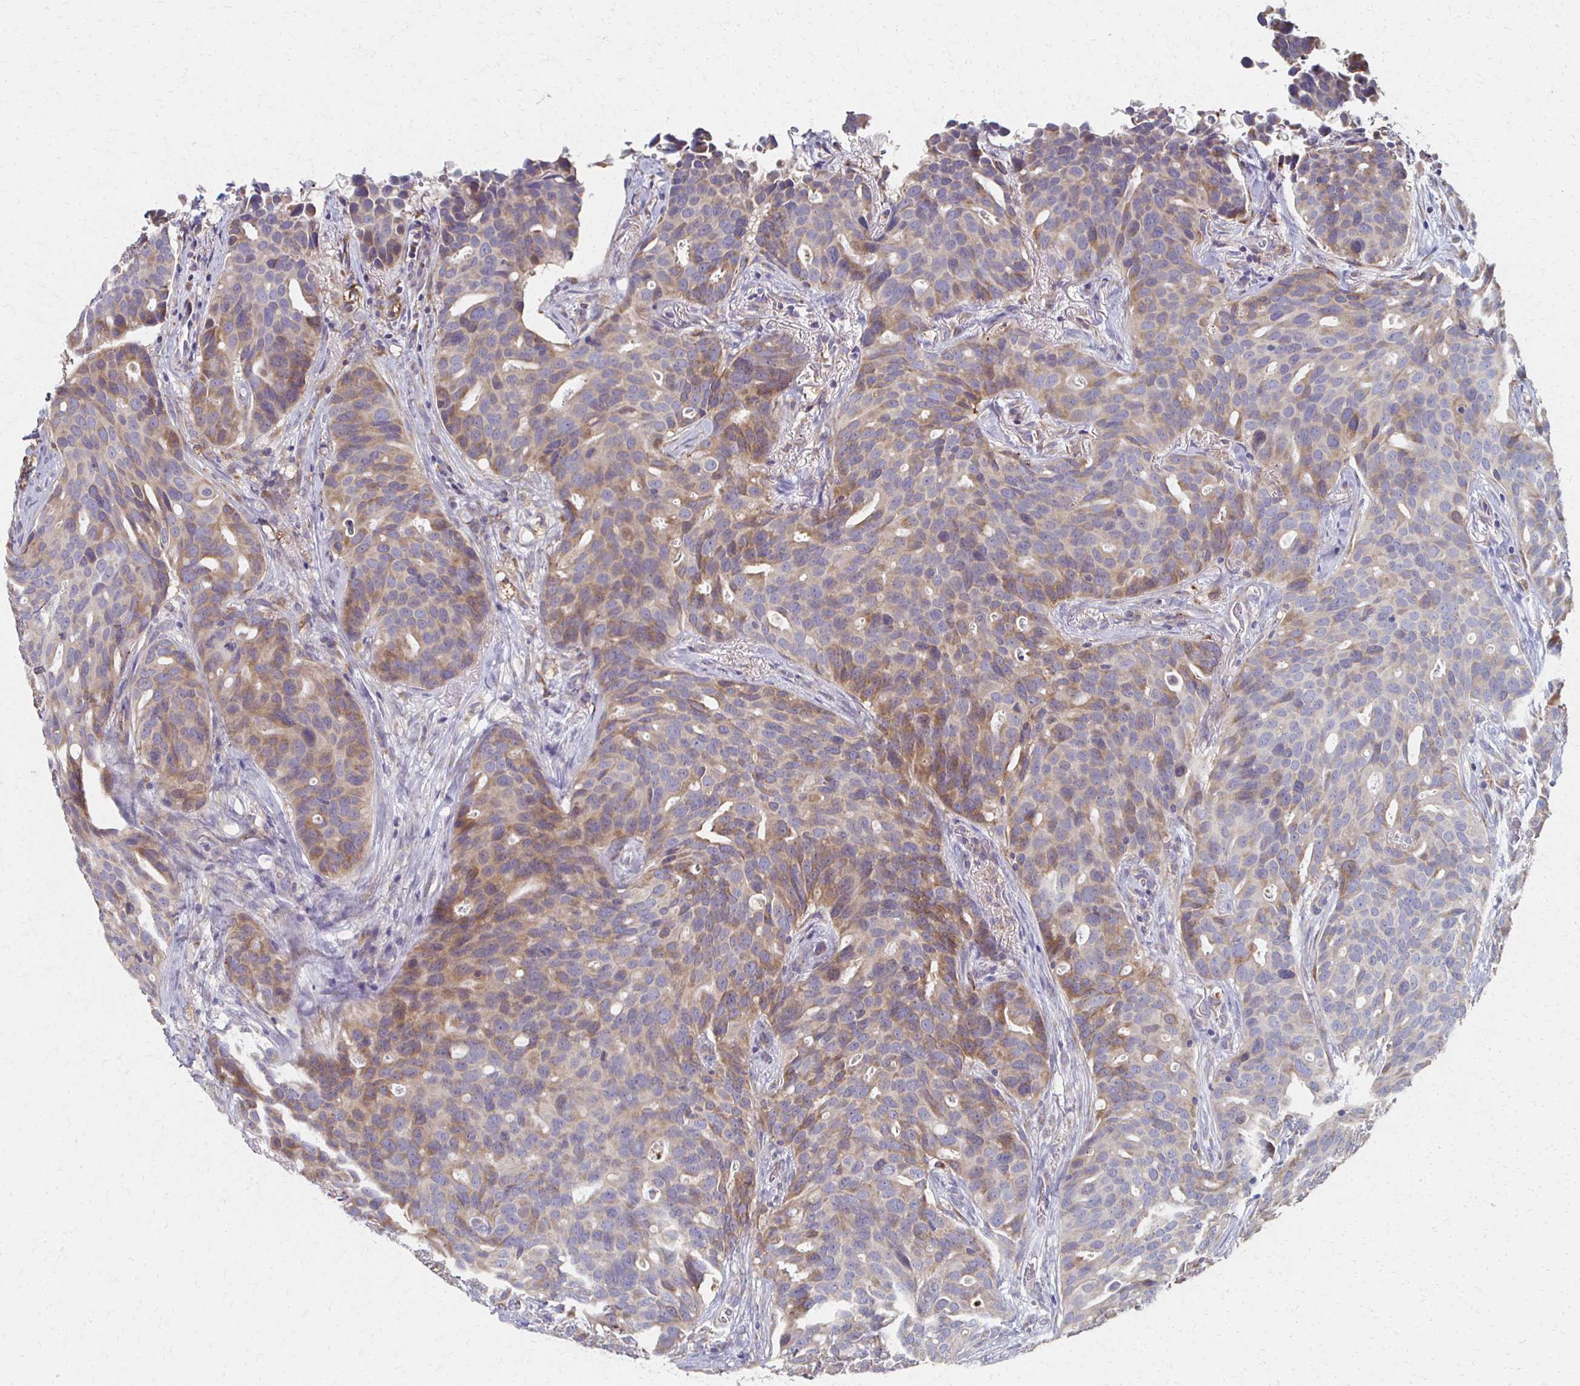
{"staining": {"intensity": "weak", "quantity": "25%-75%", "location": "cytoplasmic/membranous"}, "tissue": "breast cancer", "cell_type": "Tumor cells", "image_type": "cancer", "snomed": [{"axis": "morphology", "description": "Duct carcinoma"}, {"axis": "topography", "description": "Breast"}], "caption": "Breast intraductal carcinoma was stained to show a protein in brown. There is low levels of weak cytoplasmic/membranous staining in about 25%-75% of tumor cells.", "gene": "CX3CR1", "patient": {"sex": "female", "age": 54}}